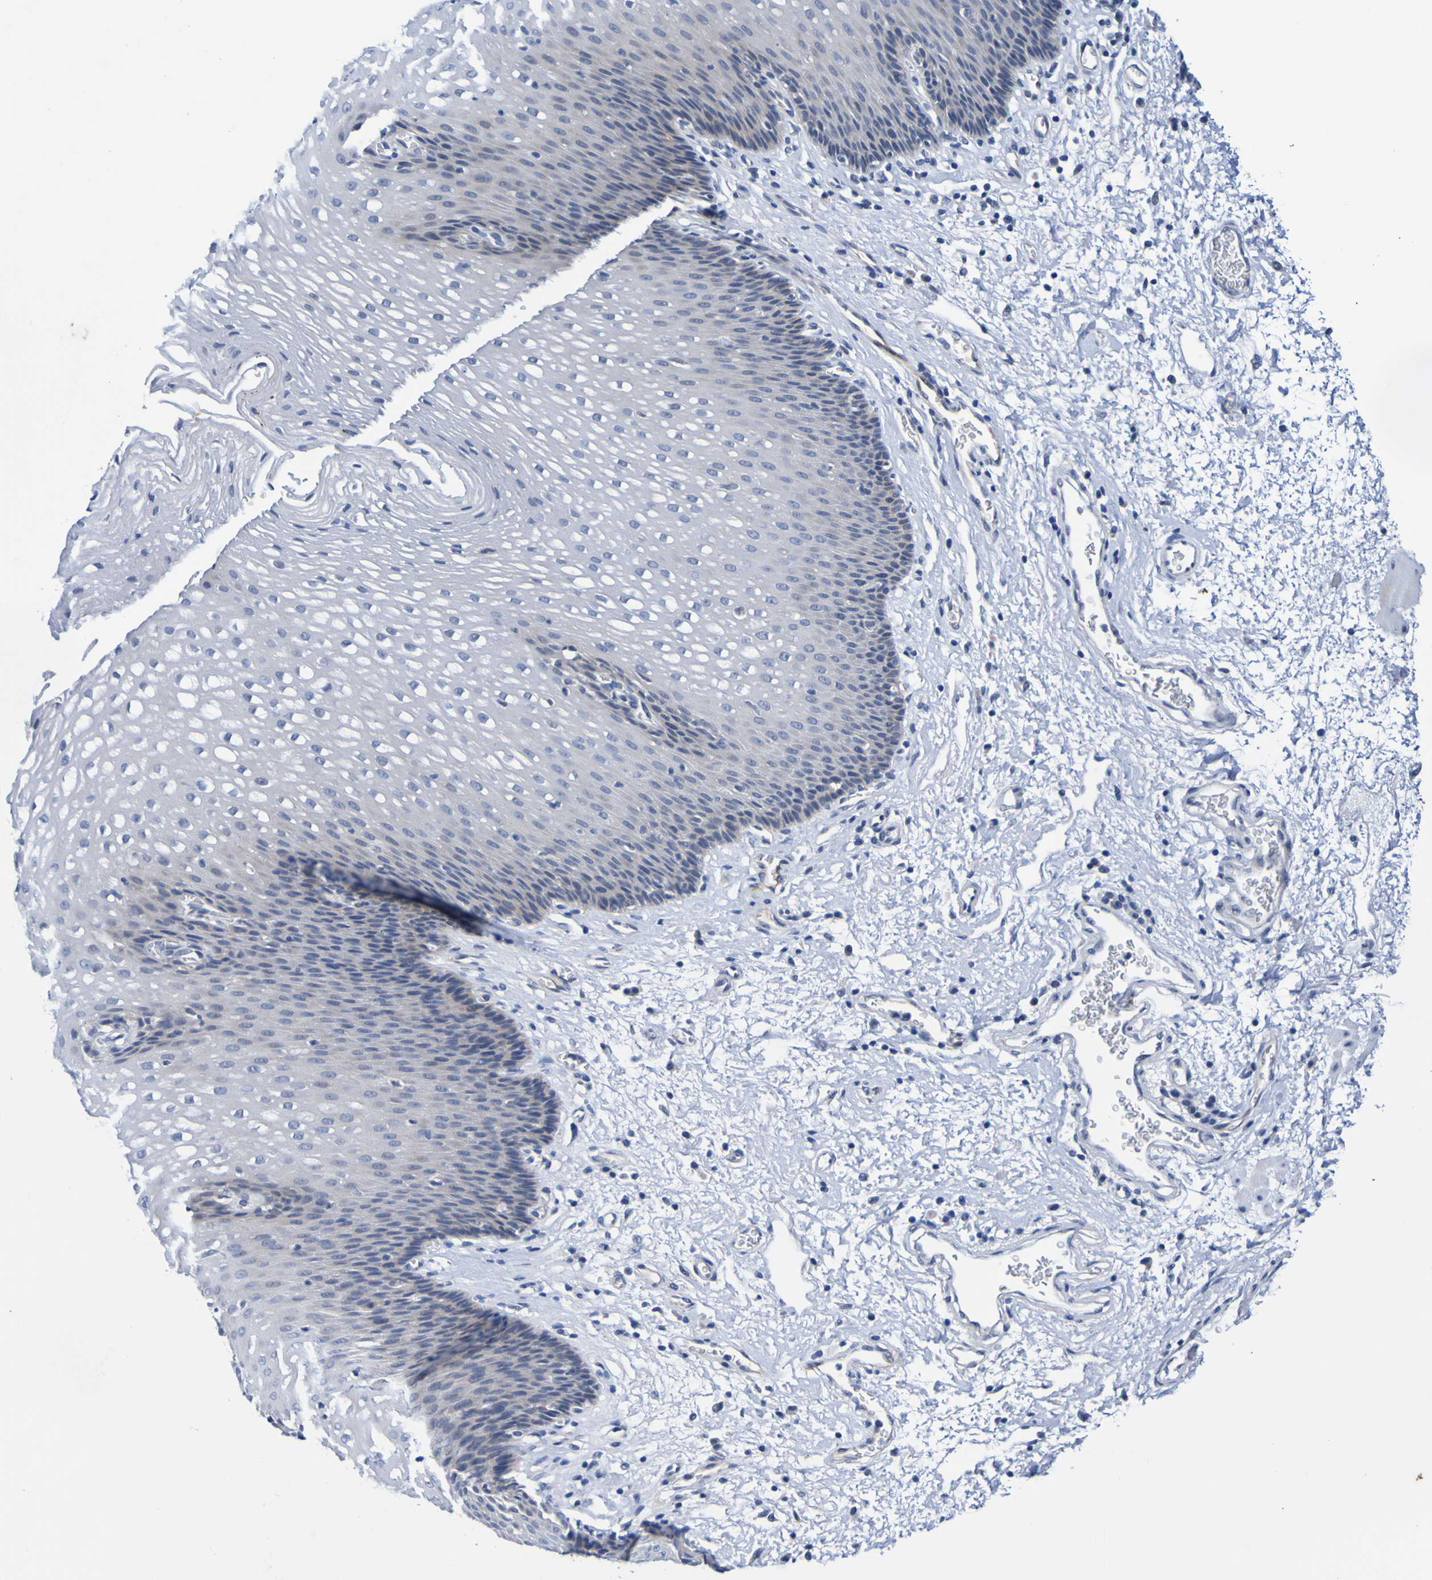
{"staining": {"intensity": "negative", "quantity": "none", "location": "none"}, "tissue": "esophagus", "cell_type": "Squamous epithelial cells", "image_type": "normal", "snomed": [{"axis": "morphology", "description": "Normal tissue, NOS"}, {"axis": "topography", "description": "Esophagus"}], "caption": "Immunohistochemistry (IHC) of normal human esophagus exhibits no expression in squamous epithelial cells. The staining was performed using DAB to visualize the protein expression in brown, while the nuclei were stained in blue with hematoxylin (Magnification: 20x).", "gene": "VMA21", "patient": {"sex": "male", "age": 48}}